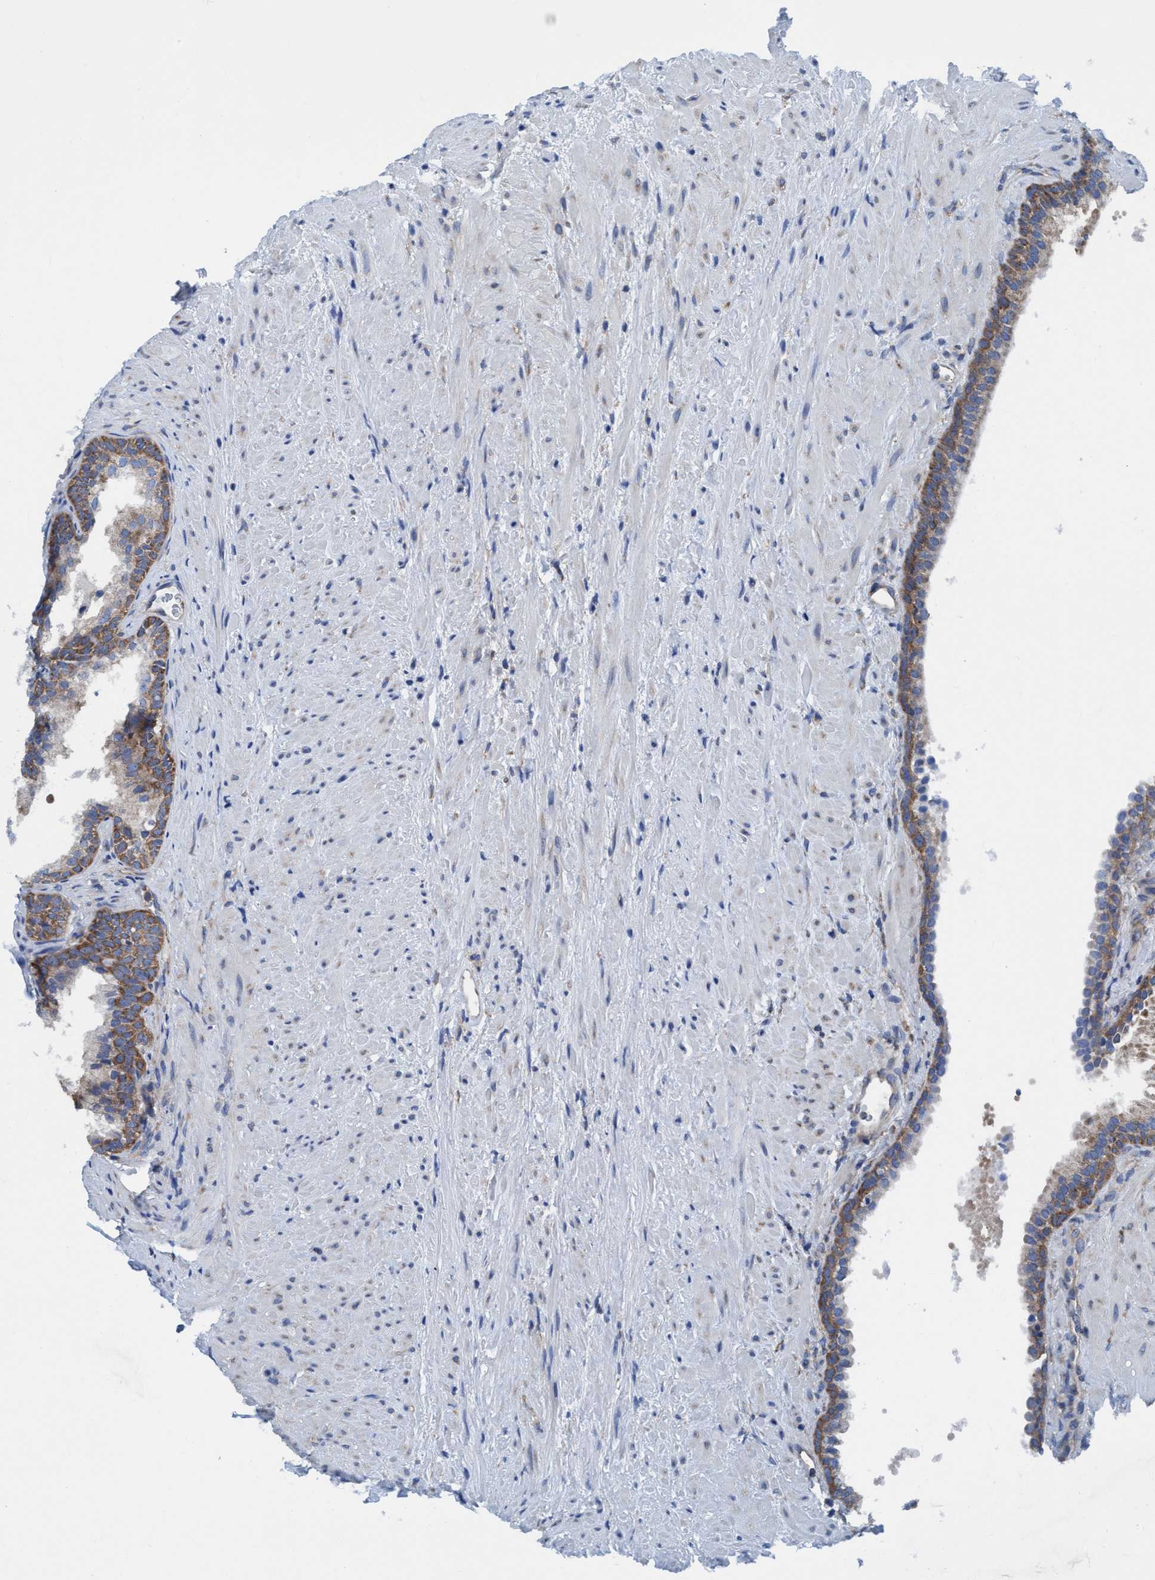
{"staining": {"intensity": "moderate", "quantity": "25%-75%", "location": "cytoplasmic/membranous"}, "tissue": "prostate", "cell_type": "Glandular cells", "image_type": "normal", "snomed": [{"axis": "morphology", "description": "Normal tissue, NOS"}, {"axis": "topography", "description": "Prostate"}], "caption": "The micrograph reveals immunohistochemical staining of unremarkable prostate. There is moderate cytoplasmic/membranous staining is appreciated in approximately 25%-75% of glandular cells.", "gene": "NMT1", "patient": {"sex": "male", "age": 76}}